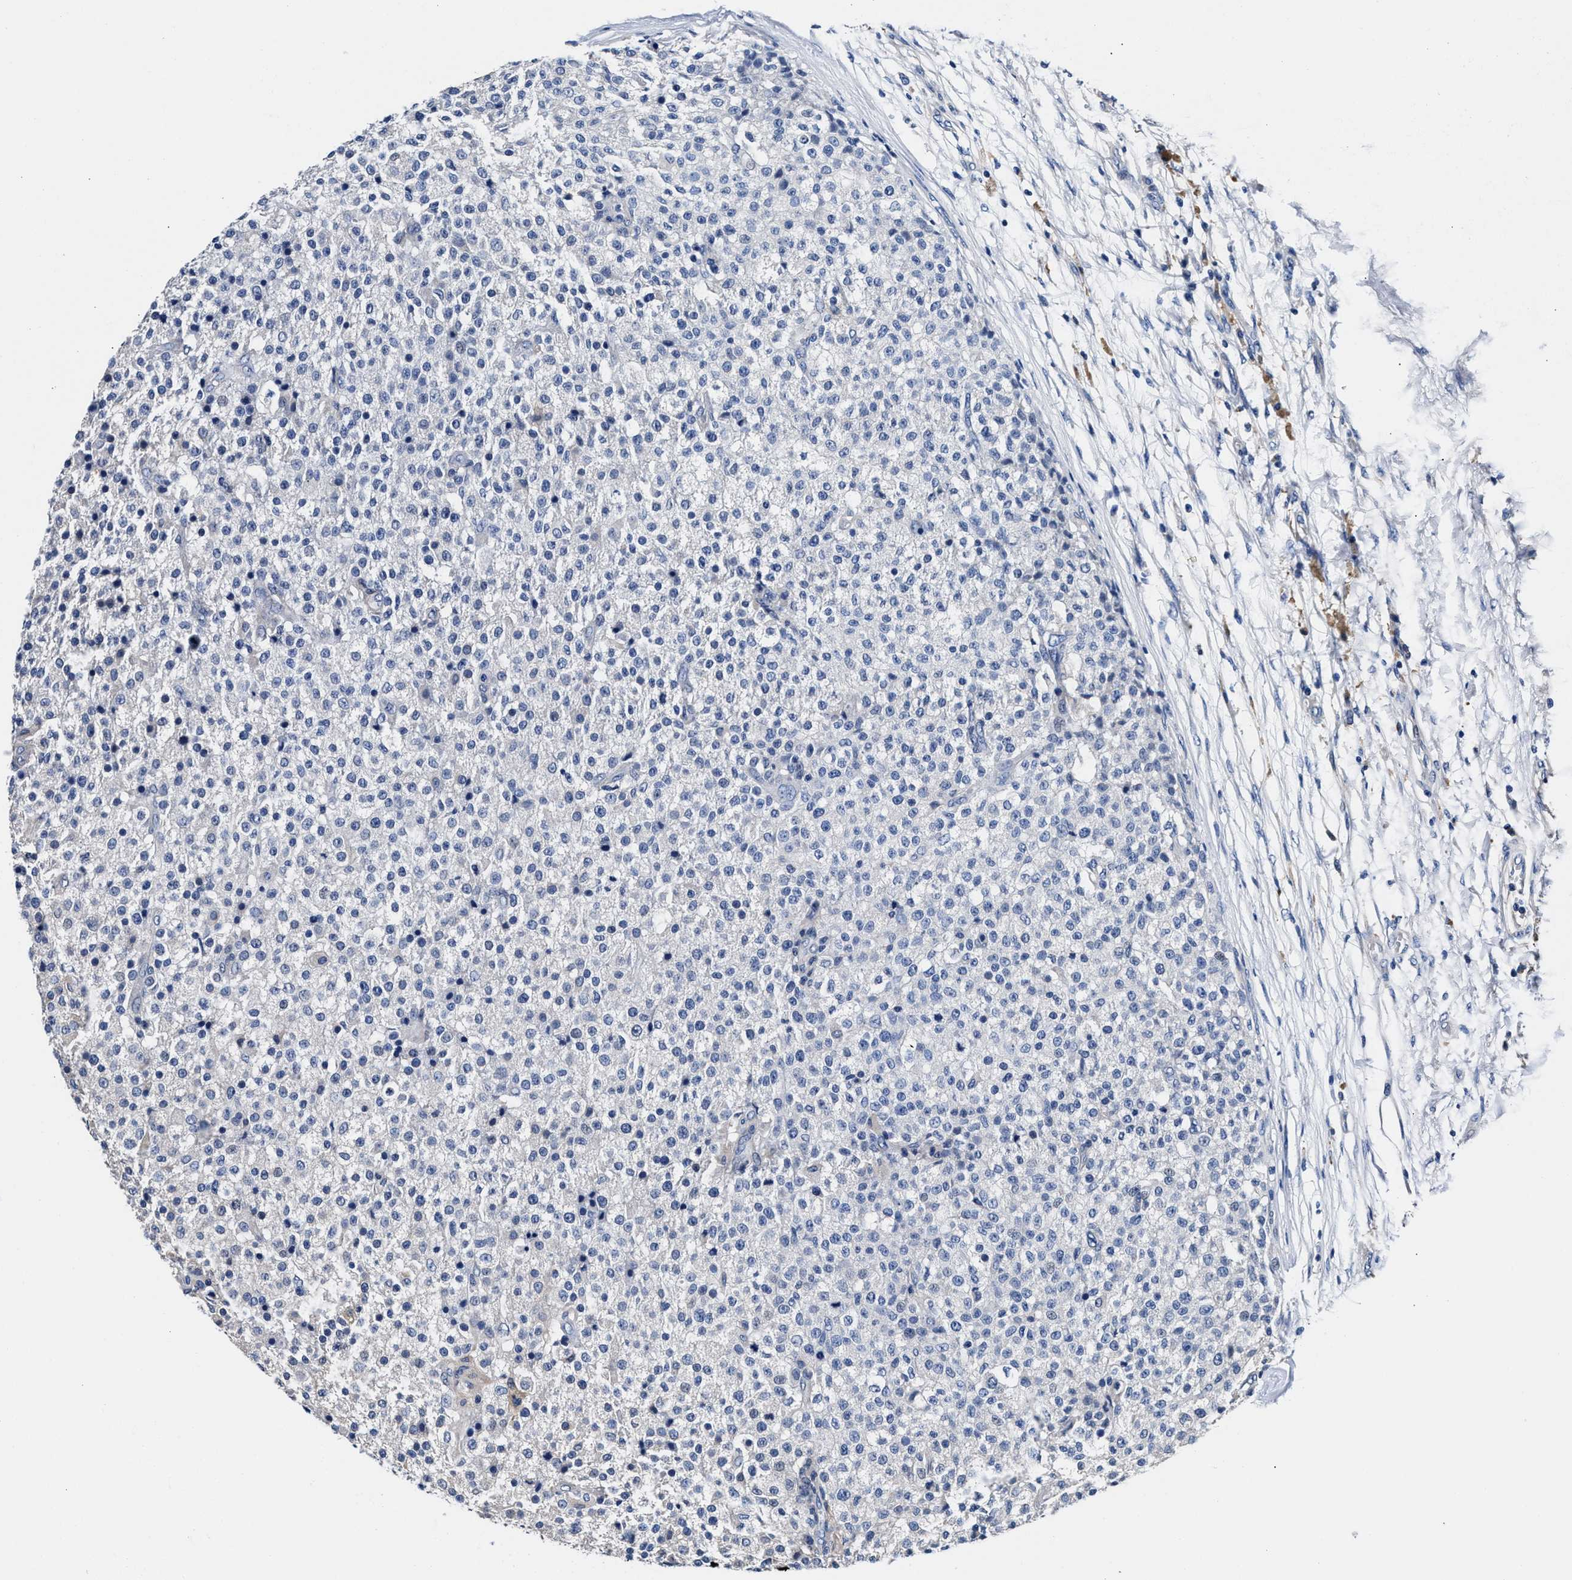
{"staining": {"intensity": "negative", "quantity": "none", "location": "none"}, "tissue": "testis cancer", "cell_type": "Tumor cells", "image_type": "cancer", "snomed": [{"axis": "morphology", "description": "Seminoma, NOS"}, {"axis": "topography", "description": "Testis"}], "caption": "This is a photomicrograph of IHC staining of testis seminoma, which shows no positivity in tumor cells.", "gene": "GSTM1", "patient": {"sex": "male", "age": 59}}